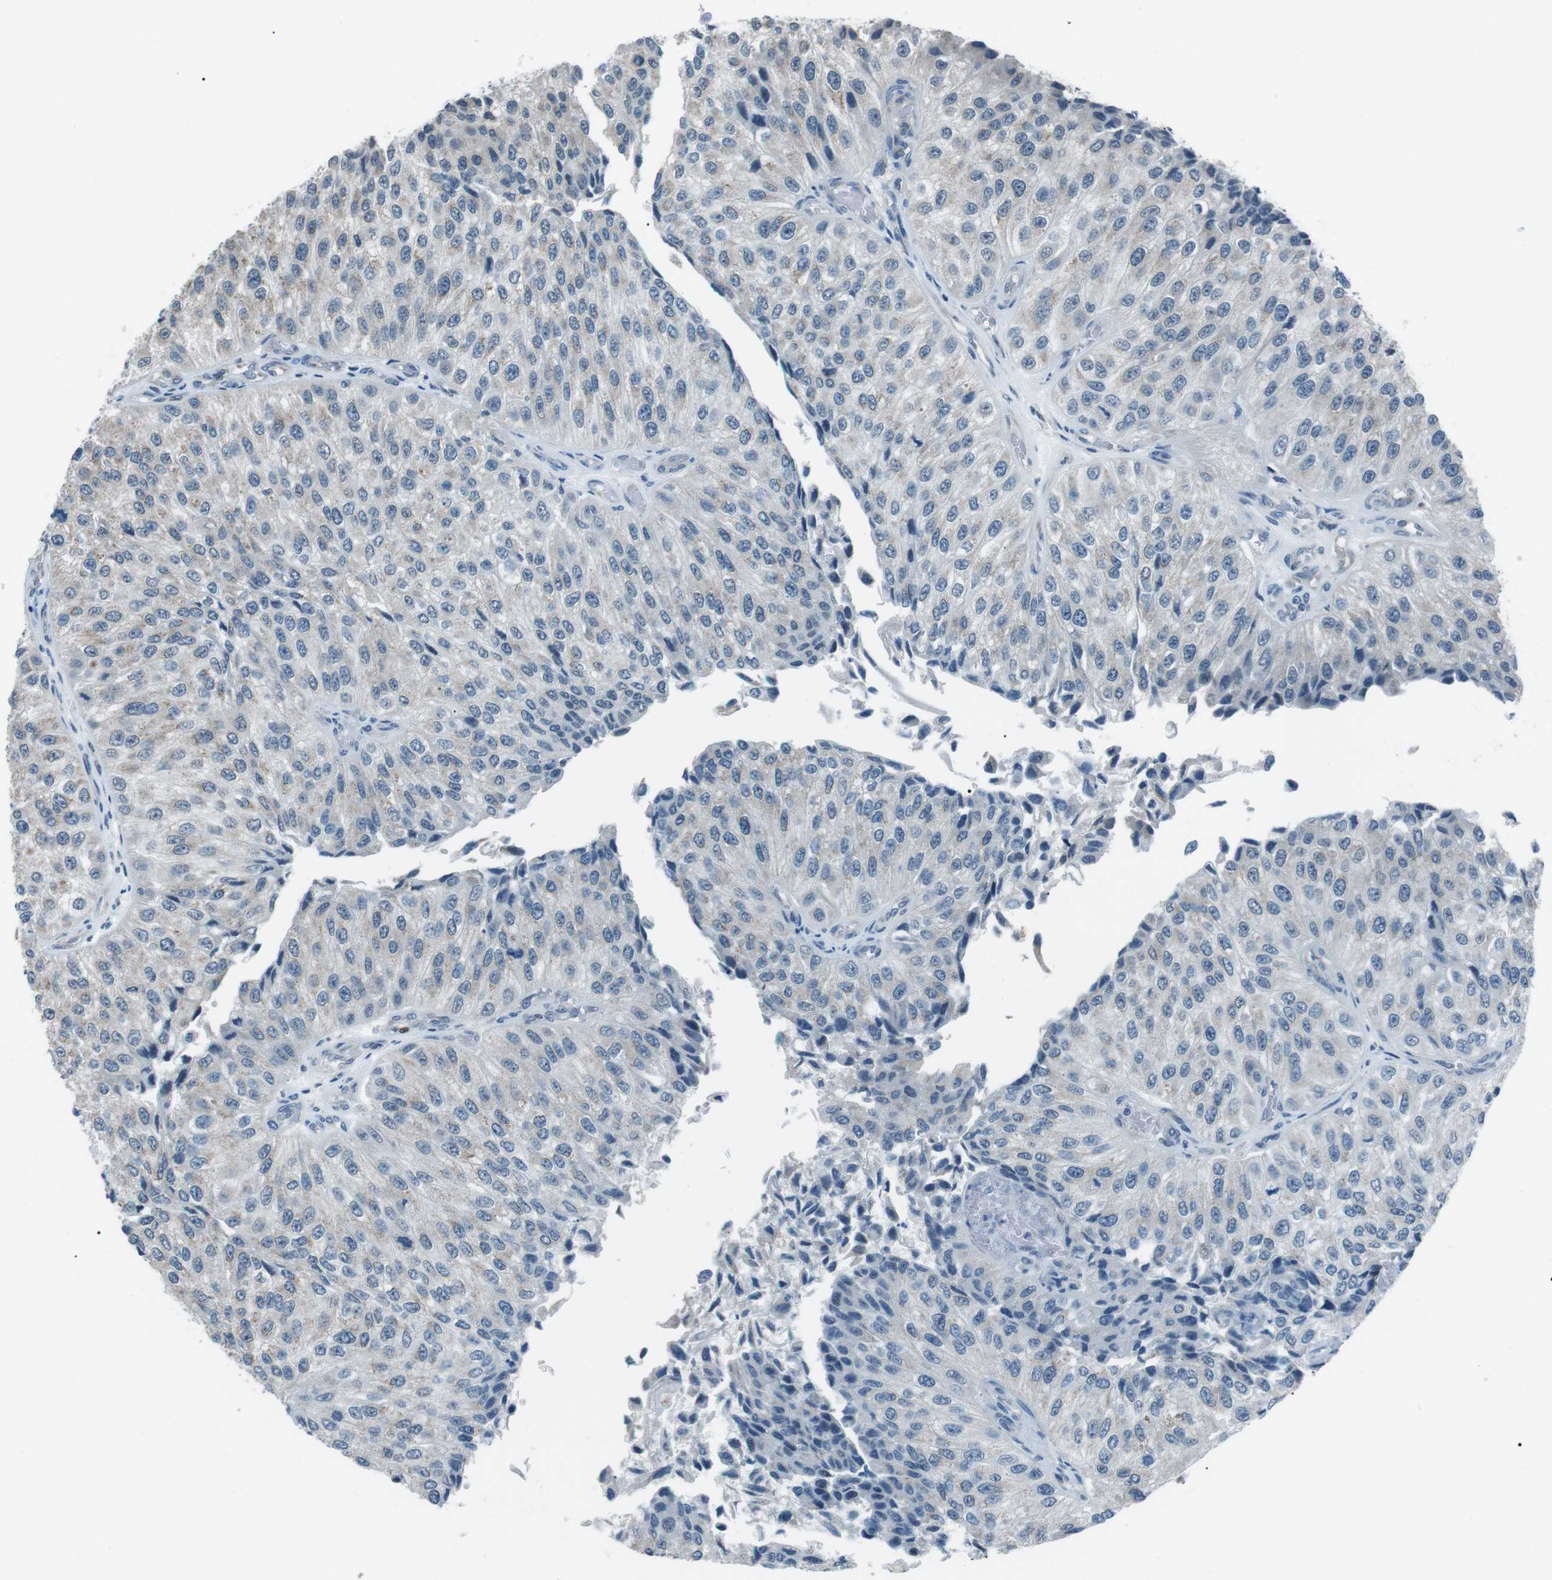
{"staining": {"intensity": "negative", "quantity": "none", "location": "none"}, "tissue": "urothelial cancer", "cell_type": "Tumor cells", "image_type": "cancer", "snomed": [{"axis": "morphology", "description": "Urothelial carcinoma, High grade"}, {"axis": "topography", "description": "Kidney"}, {"axis": "topography", "description": "Urinary bladder"}], "caption": "This photomicrograph is of urothelial cancer stained with immunohistochemistry (IHC) to label a protein in brown with the nuclei are counter-stained blue. There is no expression in tumor cells.", "gene": "SERPINB2", "patient": {"sex": "male", "age": 77}}